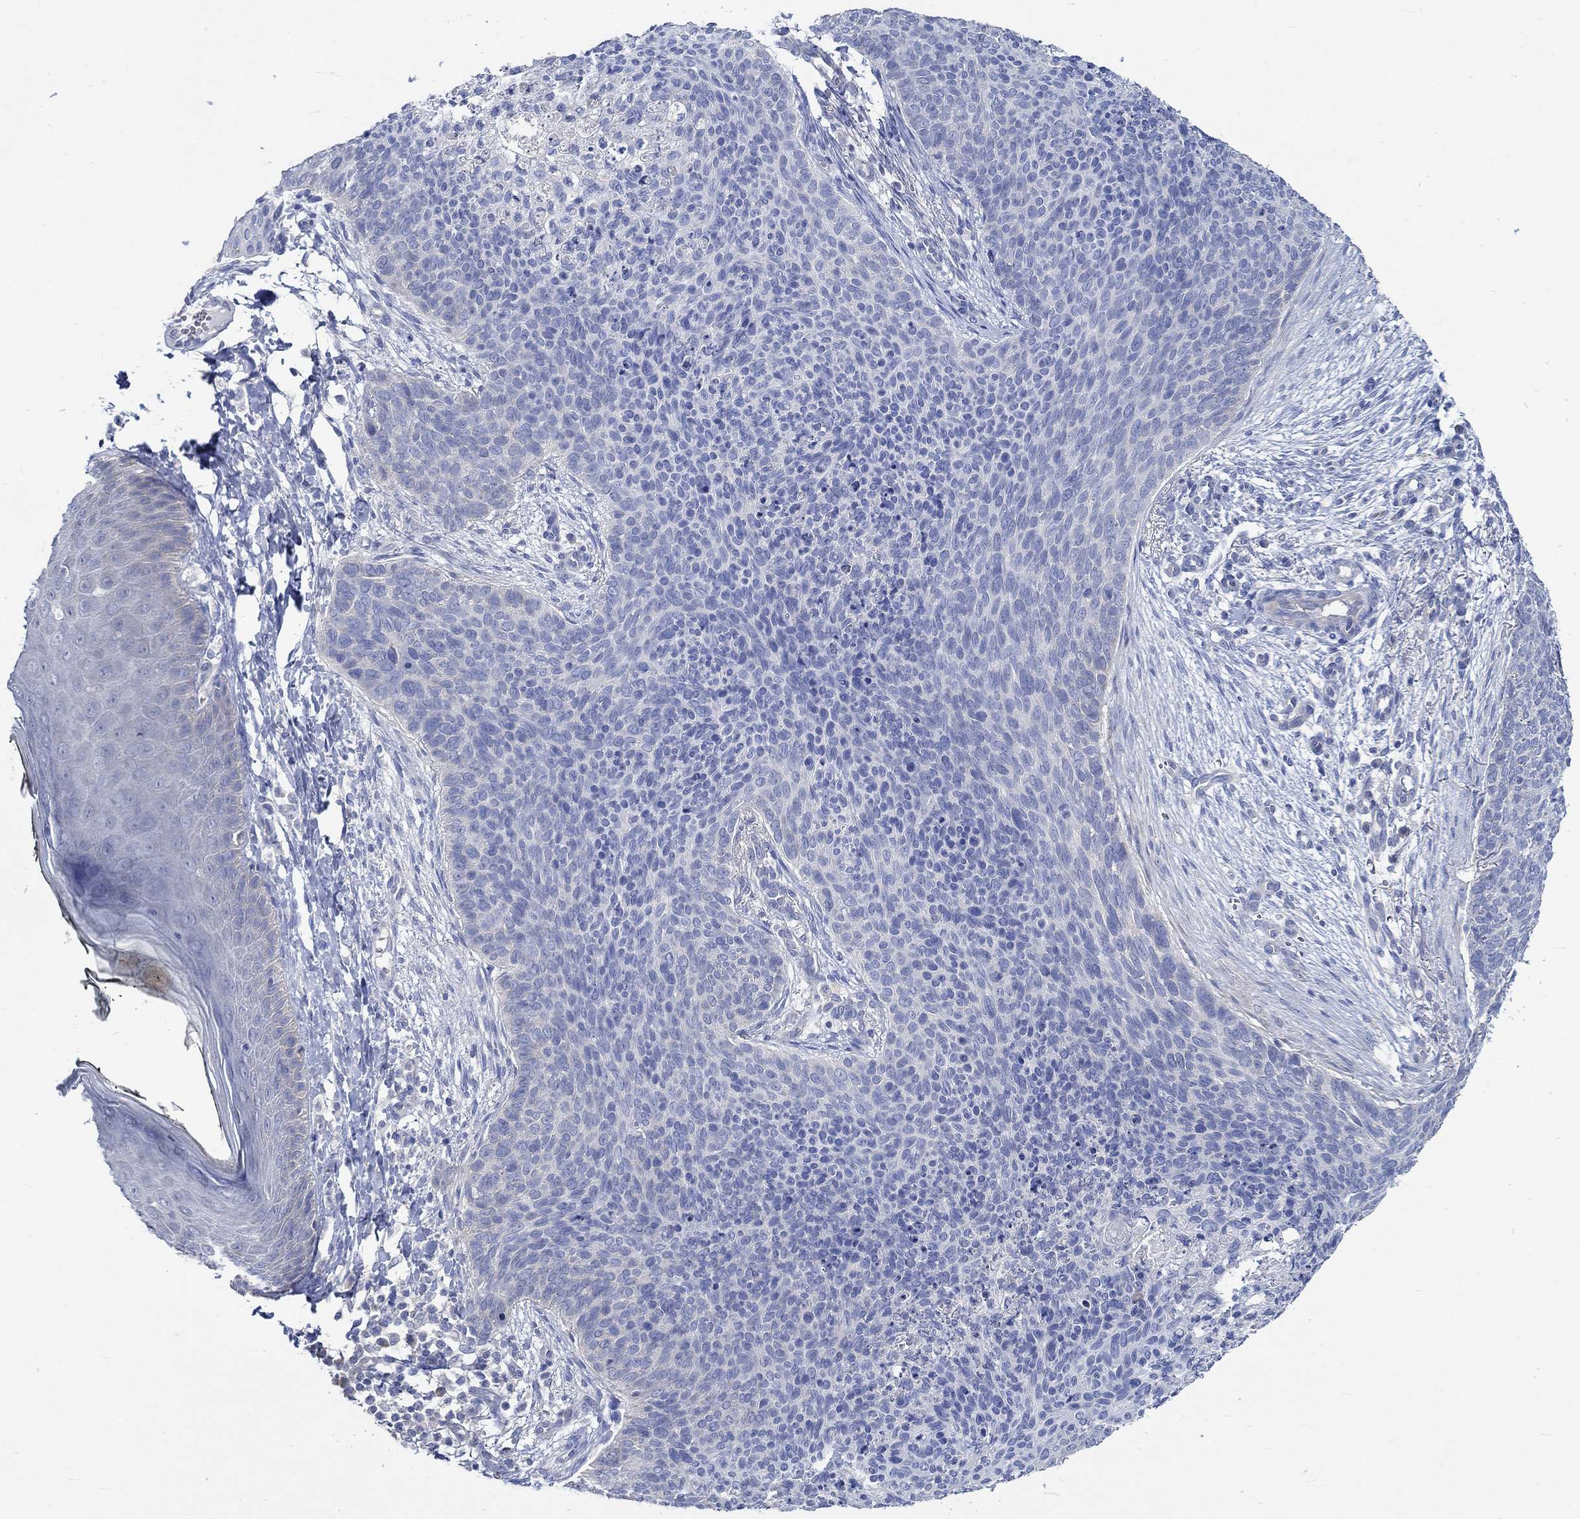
{"staining": {"intensity": "negative", "quantity": "none", "location": "none"}, "tissue": "skin cancer", "cell_type": "Tumor cells", "image_type": "cancer", "snomed": [{"axis": "morphology", "description": "Basal cell carcinoma"}, {"axis": "topography", "description": "Skin"}], "caption": "Immunohistochemical staining of basal cell carcinoma (skin) displays no significant expression in tumor cells. (Brightfield microscopy of DAB immunohistochemistry (IHC) at high magnification).", "gene": "KCNA1", "patient": {"sex": "male", "age": 64}}